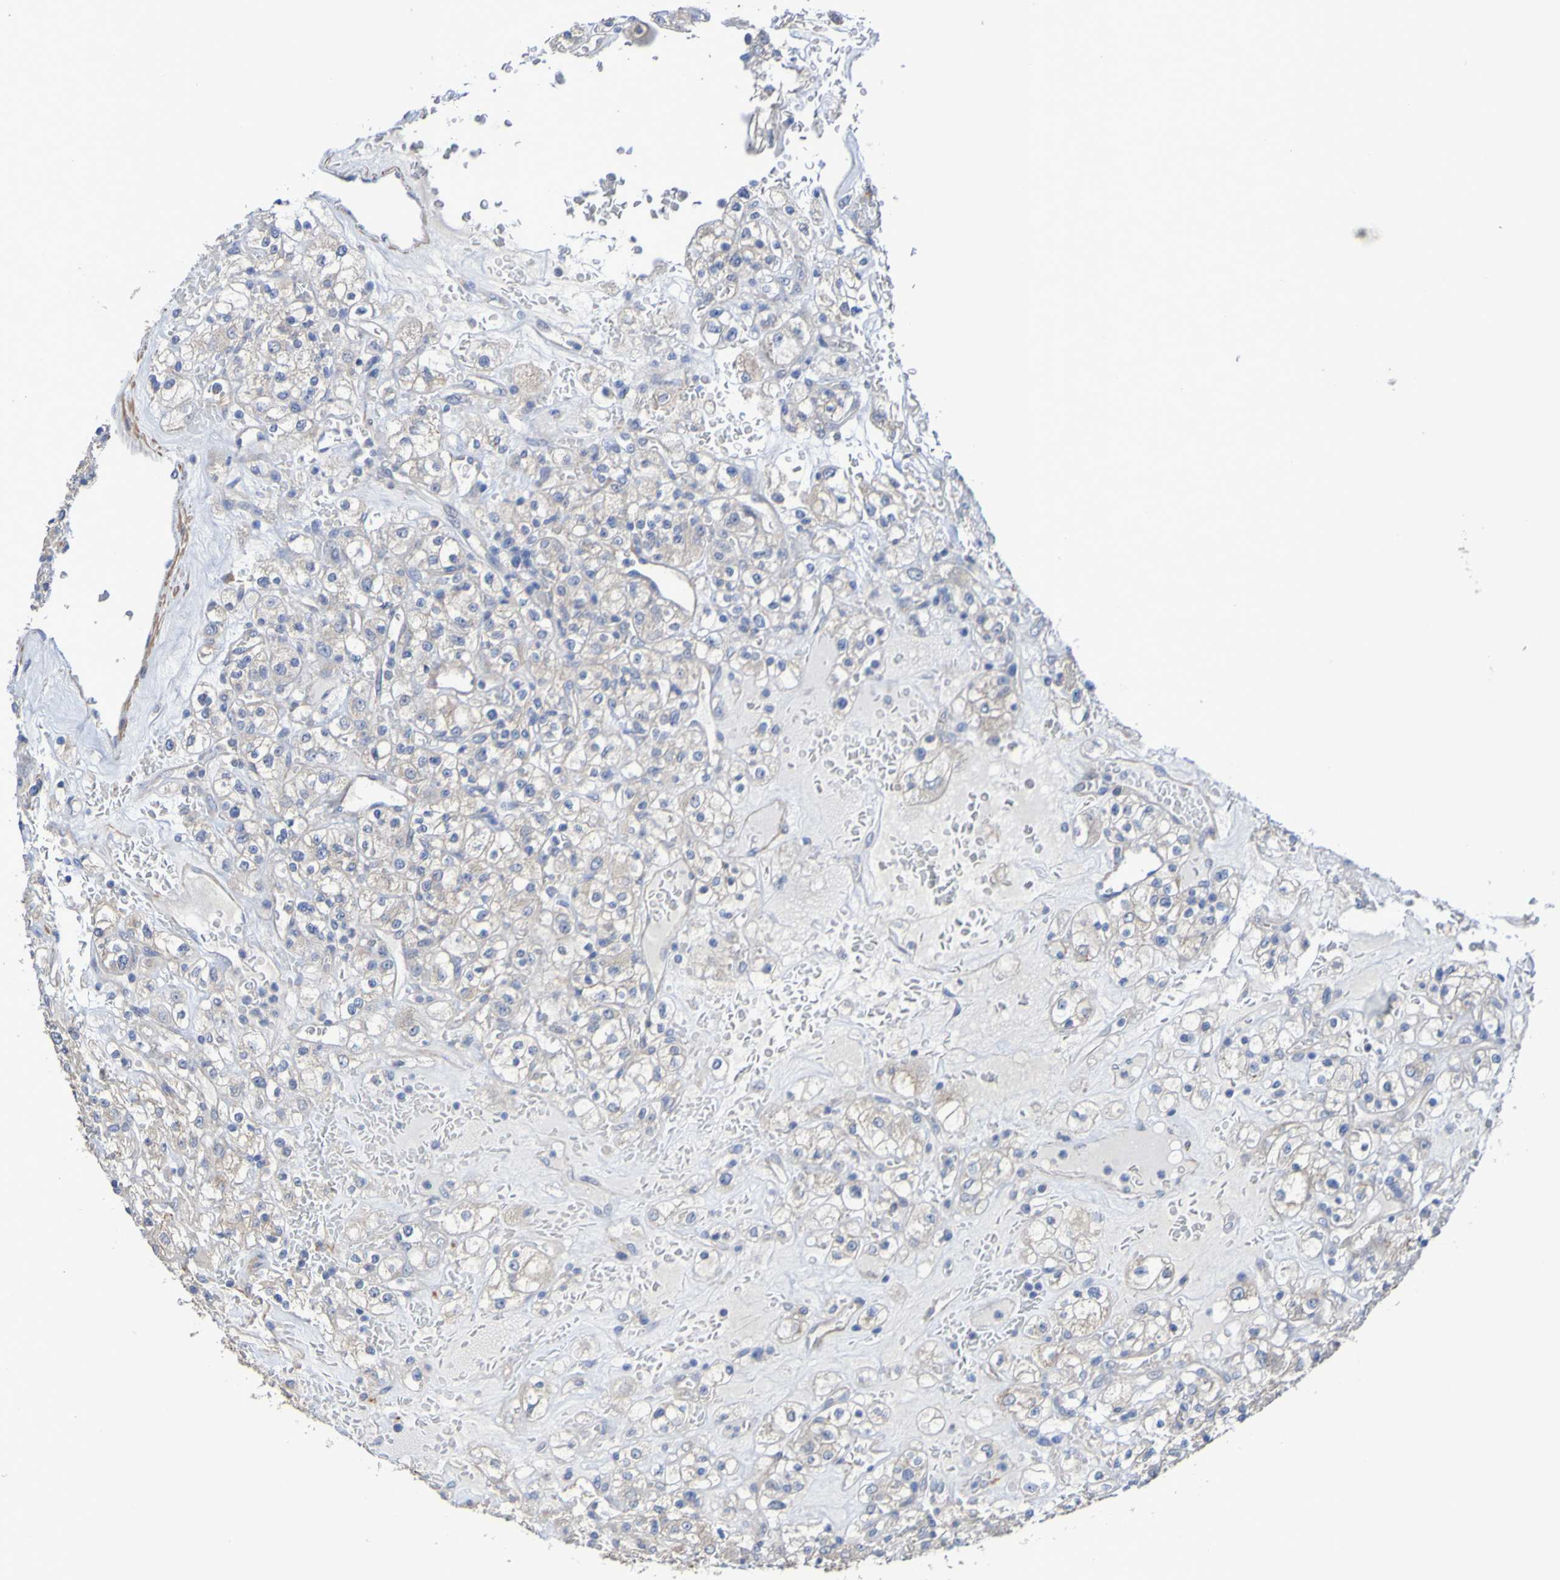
{"staining": {"intensity": "weak", "quantity": "25%-75%", "location": "cytoplasmic/membranous"}, "tissue": "renal cancer", "cell_type": "Tumor cells", "image_type": "cancer", "snomed": [{"axis": "morphology", "description": "Normal tissue, NOS"}, {"axis": "morphology", "description": "Adenocarcinoma, NOS"}, {"axis": "topography", "description": "Kidney"}], "caption": "Brown immunohistochemical staining in human renal cancer (adenocarcinoma) displays weak cytoplasmic/membranous positivity in about 25%-75% of tumor cells.", "gene": "SRPRB", "patient": {"sex": "female", "age": 72}}